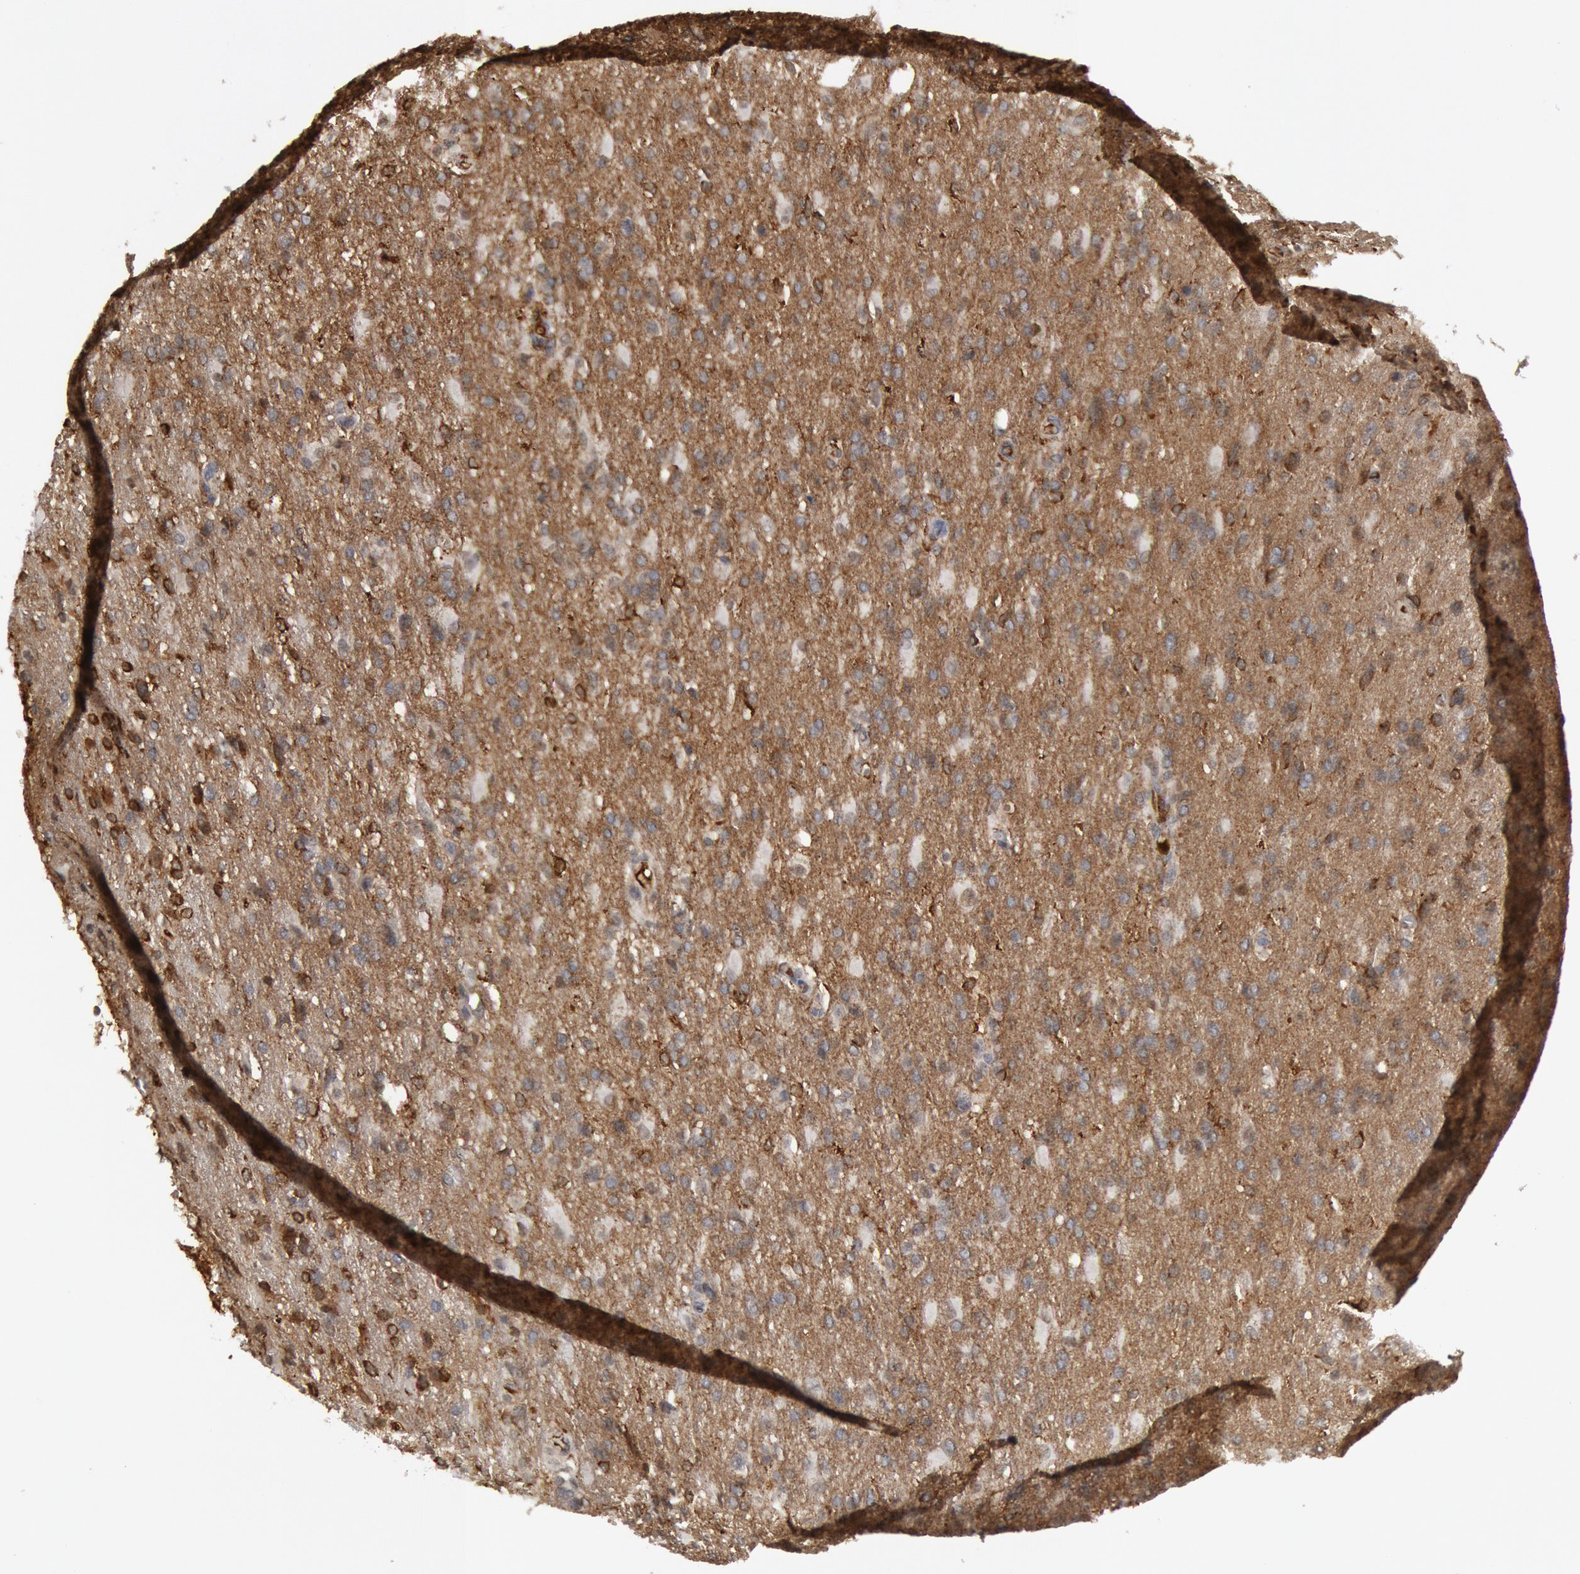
{"staining": {"intensity": "moderate", "quantity": "<25%", "location": "cytoplasmic/membranous"}, "tissue": "glioma", "cell_type": "Tumor cells", "image_type": "cancer", "snomed": [{"axis": "morphology", "description": "Glioma, malignant, High grade"}, {"axis": "topography", "description": "Brain"}], "caption": "A photomicrograph showing moderate cytoplasmic/membranous staining in about <25% of tumor cells in malignant glioma (high-grade), as visualized by brown immunohistochemical staining.", "gene": "C1QC", "patient": {"sex": "male", "age": 68}}